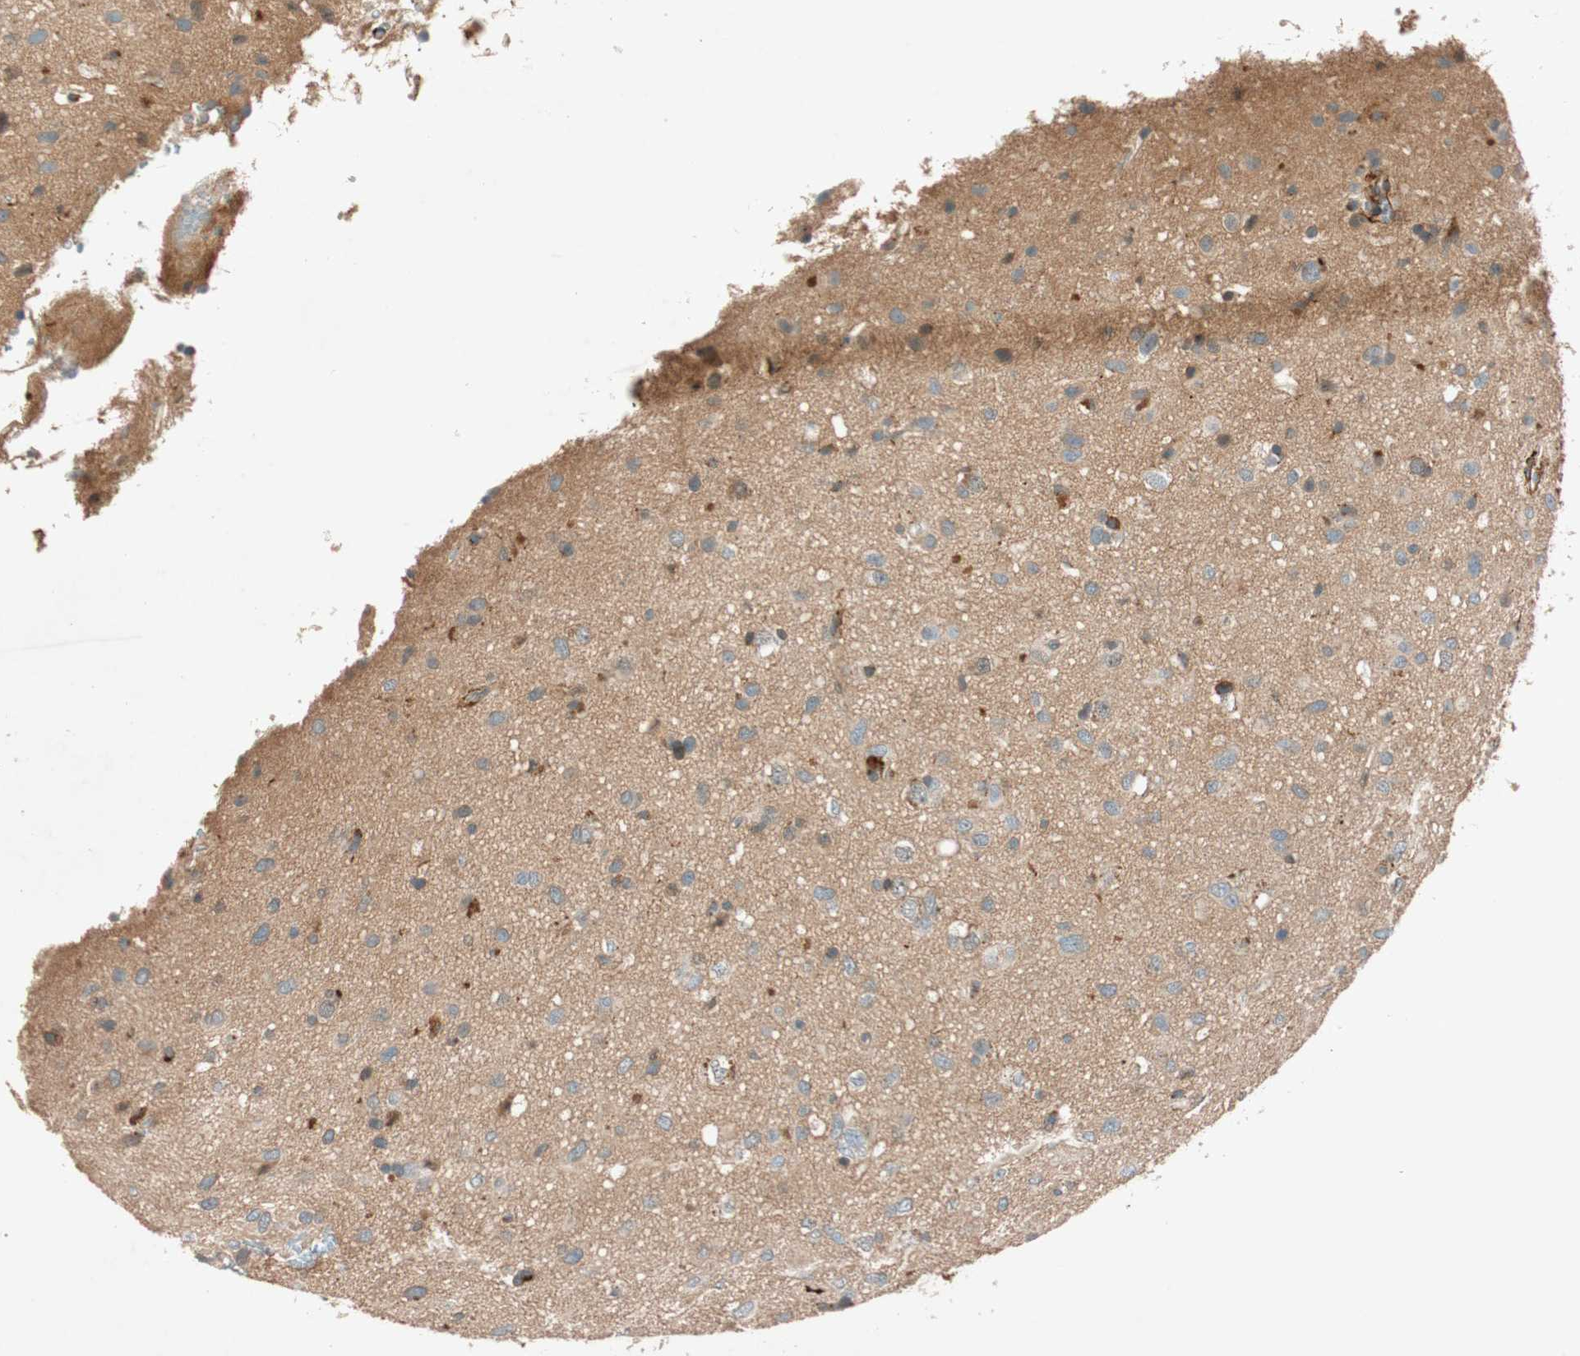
{"staining": {"intensity": "strong", "quantity": "<25%", "location": "cytoplasmic/membranous"}, "tissue": "glioma", "cell_type": "Tumor cells", "image_type": "cancer", "snomed": [{"axis": "morphology", "description": "Glioma, malignant, Low grade"}, {"axis": "topography", "description": "Brain"}], "caption": "Protein expression analysis of malignant low-grade glioma shows strong cytoplasmic/membranous expression in approximately <25% of tumor cells.", "gene": "EPHA6", "patient": {"sex": "male", "age": 77}}